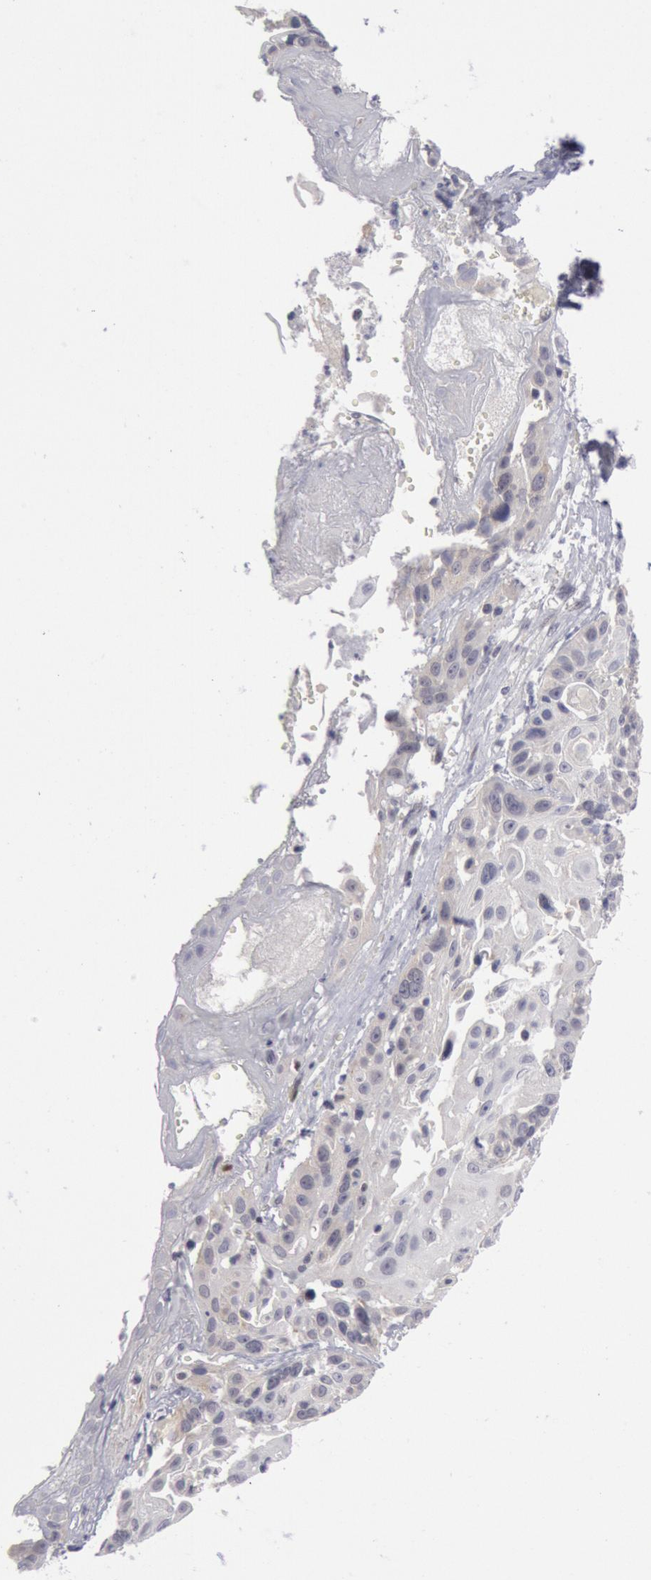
{"staining": {"intensity": "weak", "quantity": "25%-75%", "location": "cytoplasmic/membranous"}, "tissue": "cervical cancer", "cell_type": "Tumor cells", "image_type": "cancer", "snomed": [{"axis": "morphology", "description": "Squamous cell carcinoma, NOS"}, {"axis": "topography", "description": "Cervix"}], "caption": "The photomicrograph exhibits a brown stain indicating the presence of a protein in the cytoplasmic/membranous of tumor cells in squamous cell carcinoma (cervical). (Brightfield microscopy of DAB IHC at high magnification).", "gene": "JOSD1", "patient": {"sex": "female", "age": 57}}